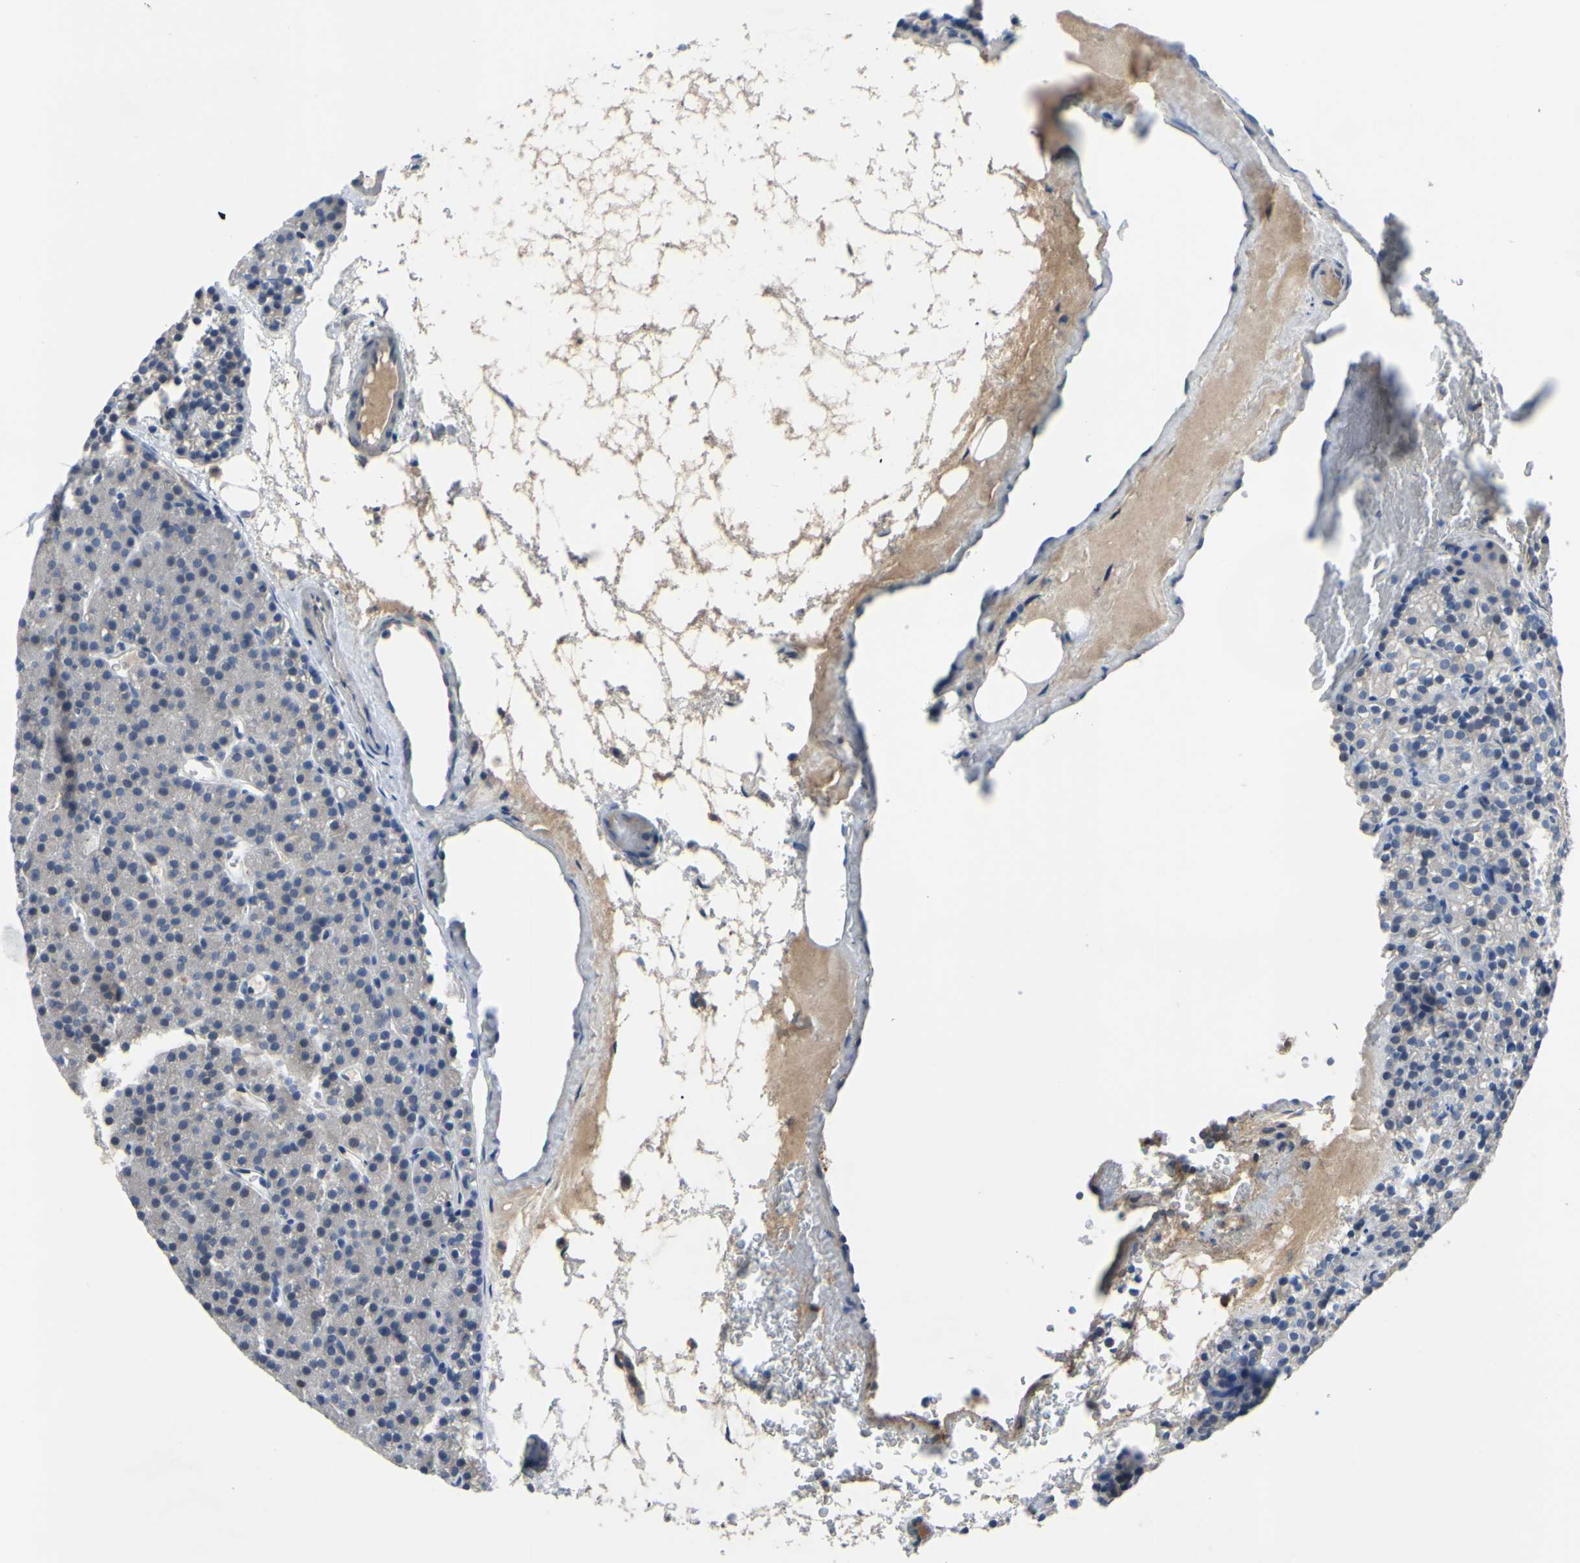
{"staining": {"intensity": "negative", "quantity": "none", "location": "none"}, "tissue": "parathyroid gland", "cell_type": "Glandular cells", "image_type": "normal", "snomed": [{"axis": "morphology", "description": "Normal tissue, NOS"}, {"axis": "morphology", "description": "Hyperplasia, NOS"}, {"axis": "topography", "description": "Parathyroid gland"}], "caption": "Immunohistochemistry (IHC) of unremarkable parathyroid gland reveals no staining in glandular cells.", "gene": "LHX9", "patient": {"sex": "male", "age": 44}}